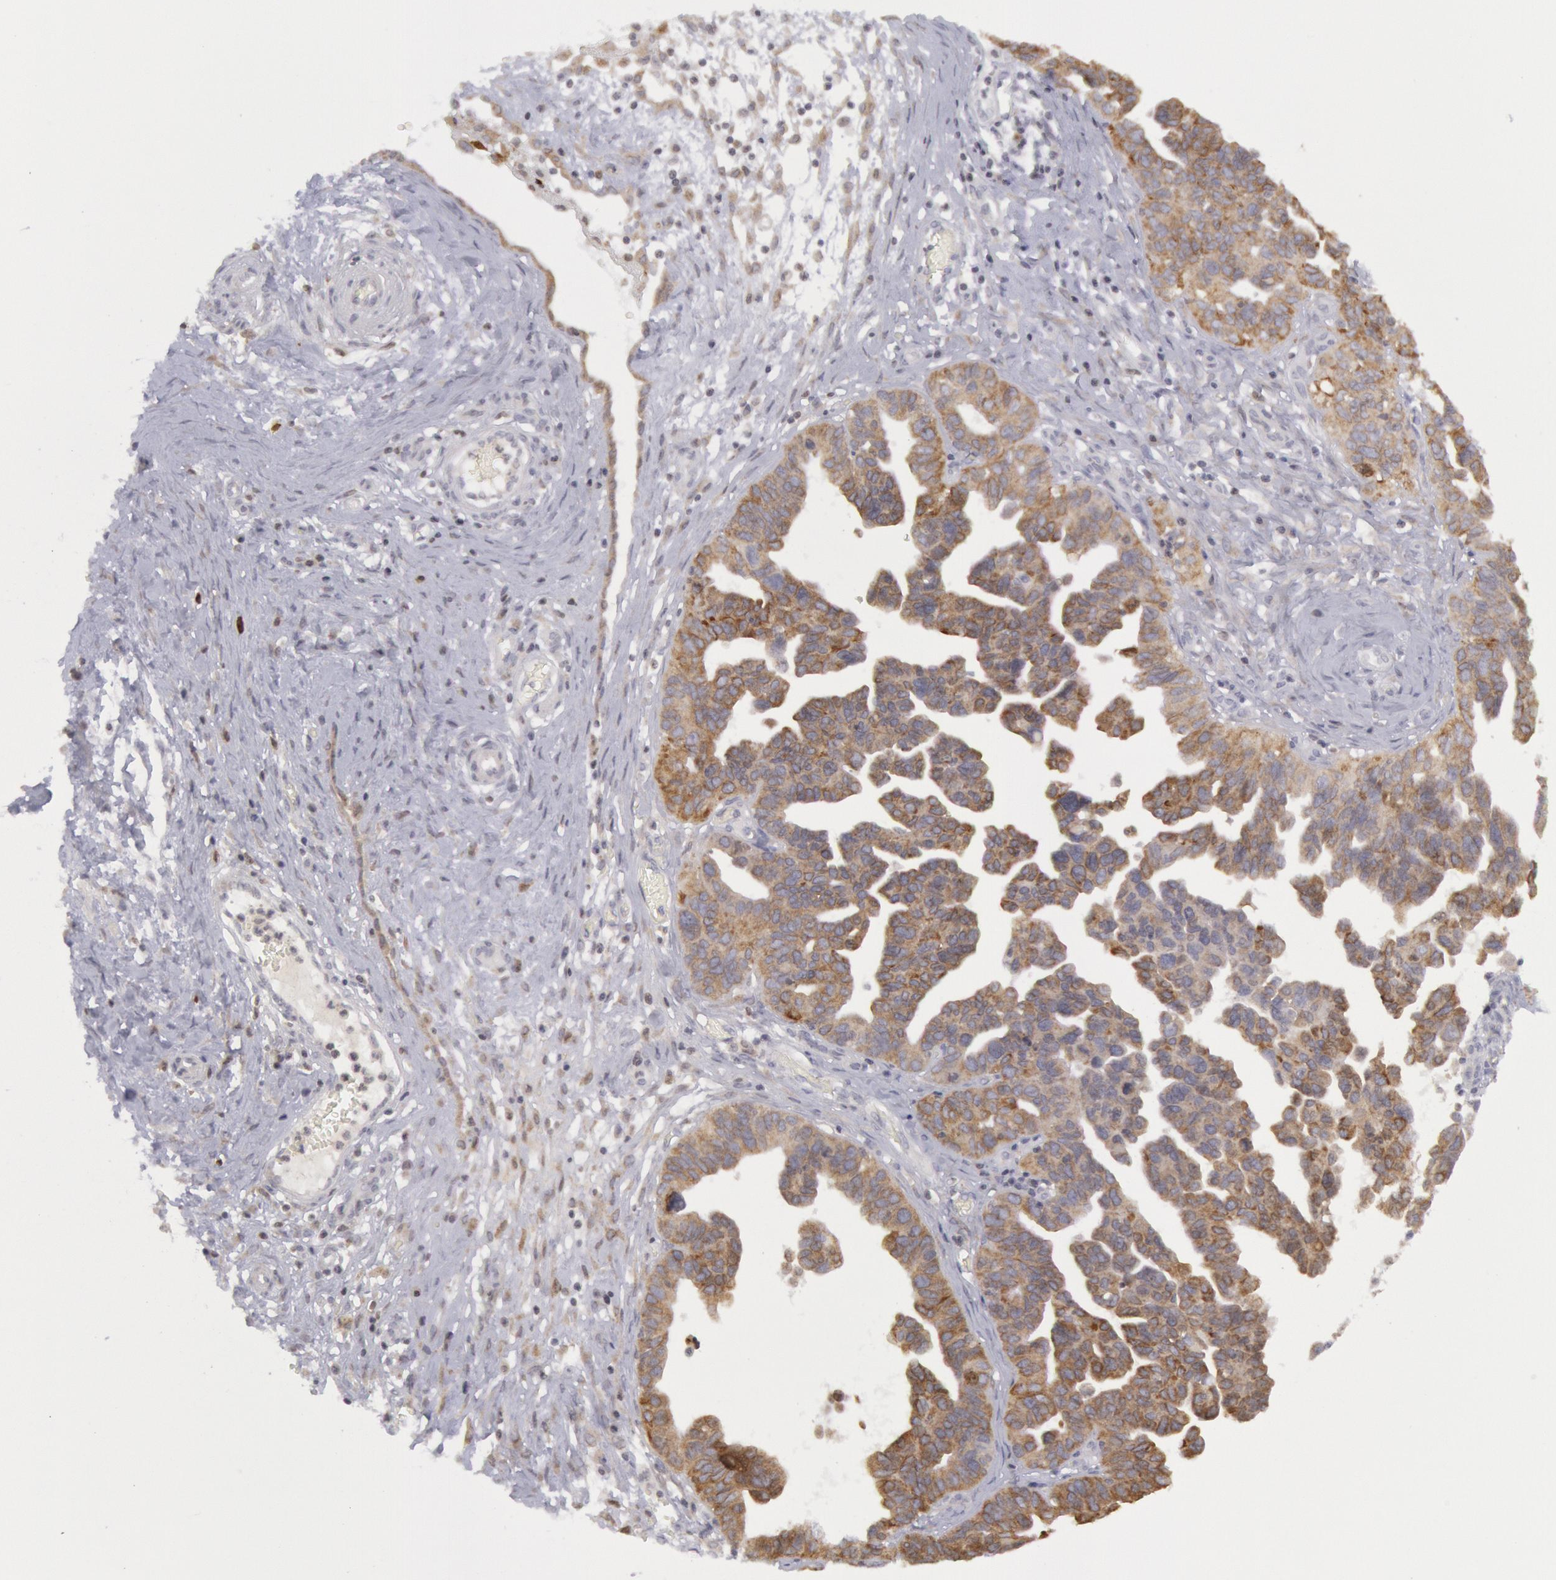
{"staining": {"intensity": "moderate", "quantity": "25%-75%", "location": "cytoplasmic/membranous"}, "tissue": "ovarian cancer", "cell_type": "Tumor cells", "image_type": "cancer", "snomed": [{"axis": "morphology", "description": "Cystadenocarcinoma, serous, NOS"}, {"axis": "topography", "description": "Ovary"}], "caption": "A photomicrograph of serous cystadenocarcinoma (ovarian) stained for a protein shows moderate cytoplasmic/membranous brown staining in tumor cells.", "gene": "PTGS2", "patient": {"sex": "female", "age": 64}}